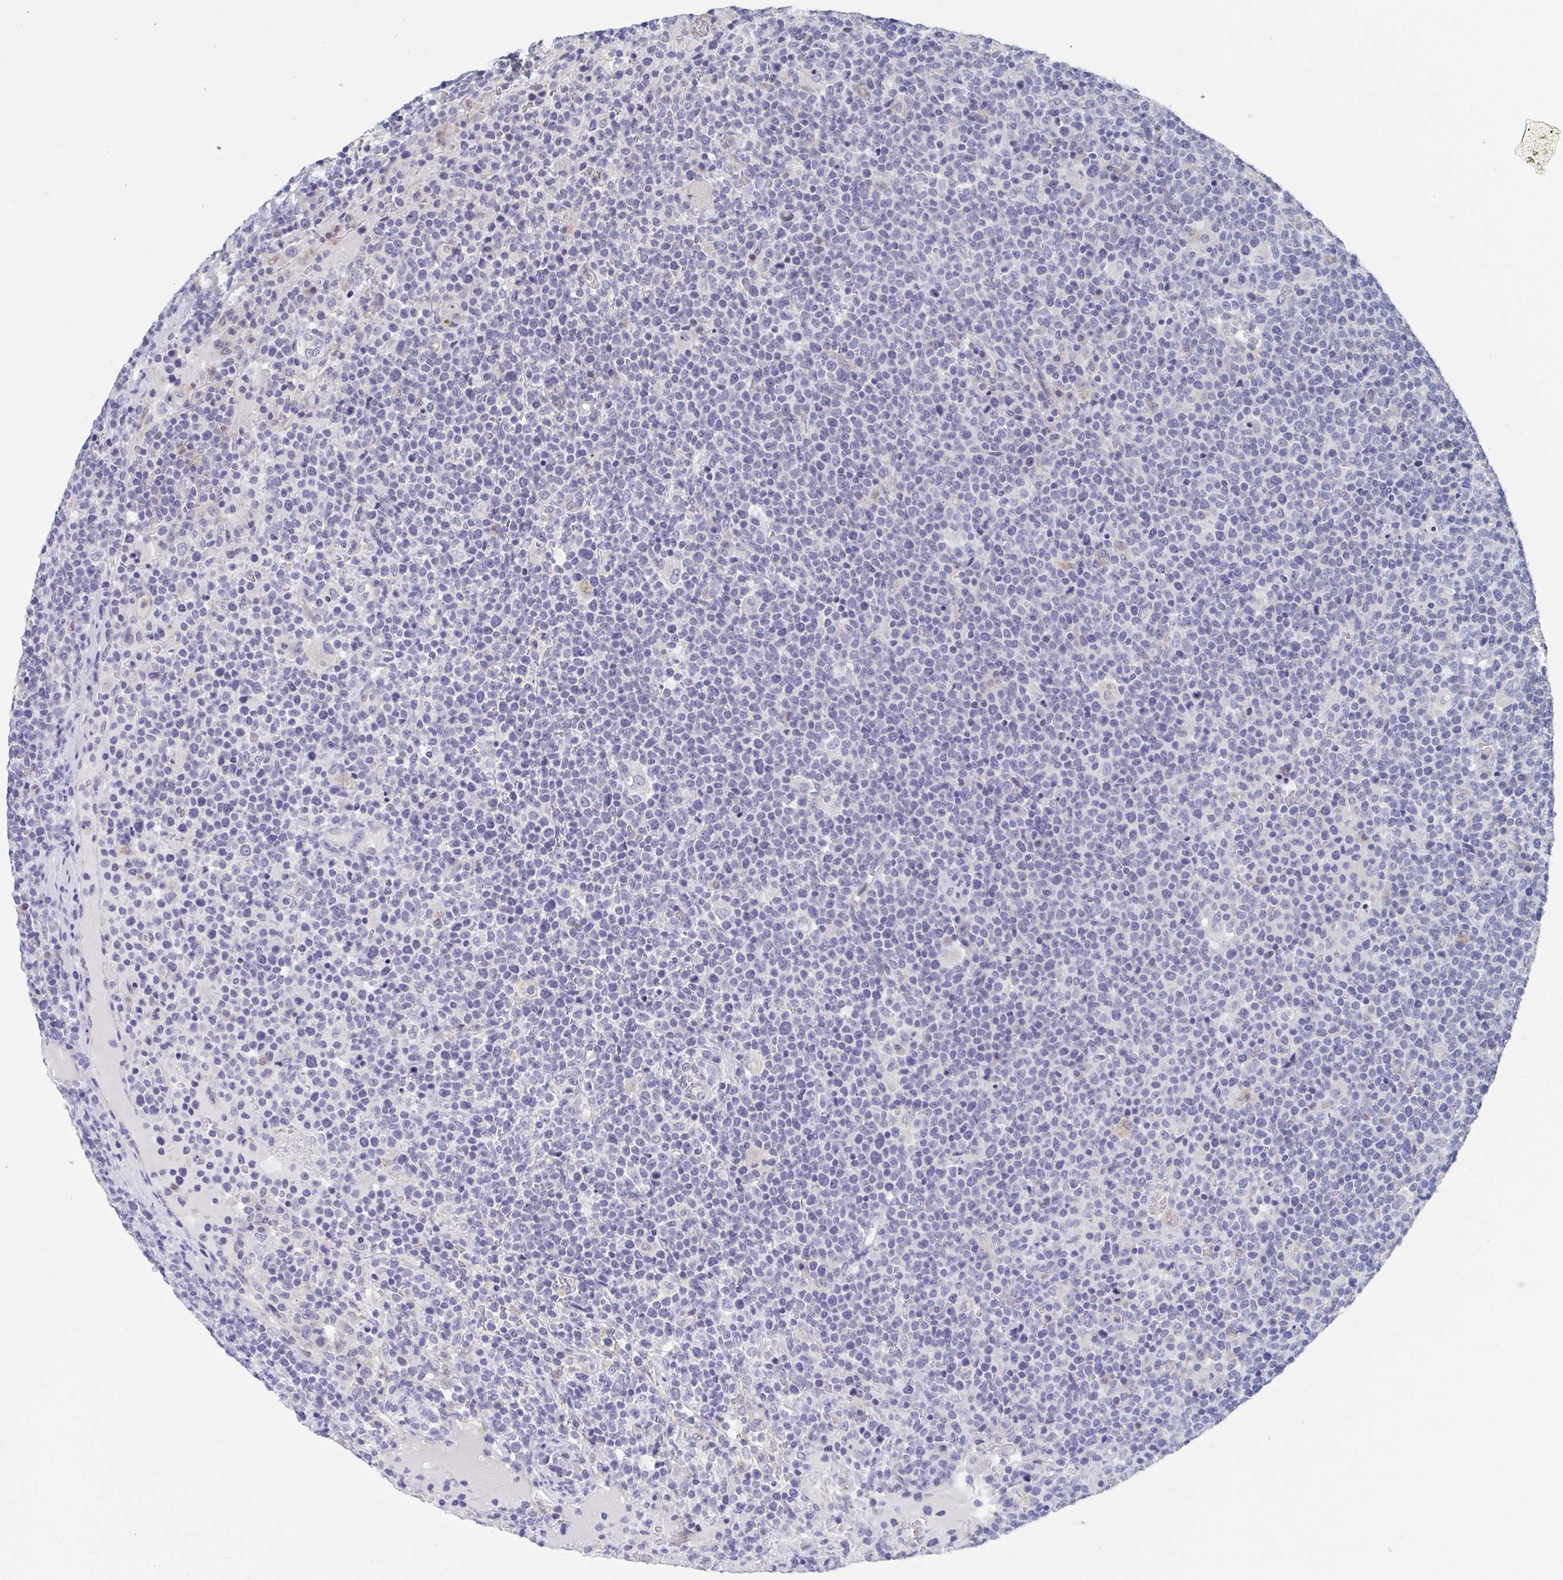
{"staining": {"intensity": "negative", "quantity": "none", "location": "none"}, "tissue": "lymphoma", "cell_type": "Tumor cells", "image_type": "cancer", "snomed": [{"axis": "morphology", "description": "Malignant lymphoma, non-Hodgkin's type, High grade"}, {"axis": "topography", "description": "Lymph node"}], "caption": "IHC histopathology image of neoplastic tissue: malignant lymphoma, non-Hodgkin's type (high-grade) stained with DAB shows no significant protein staining in tumor cells.", "gene": "ST14", "patient": {"sex": "male", "age": 61}}